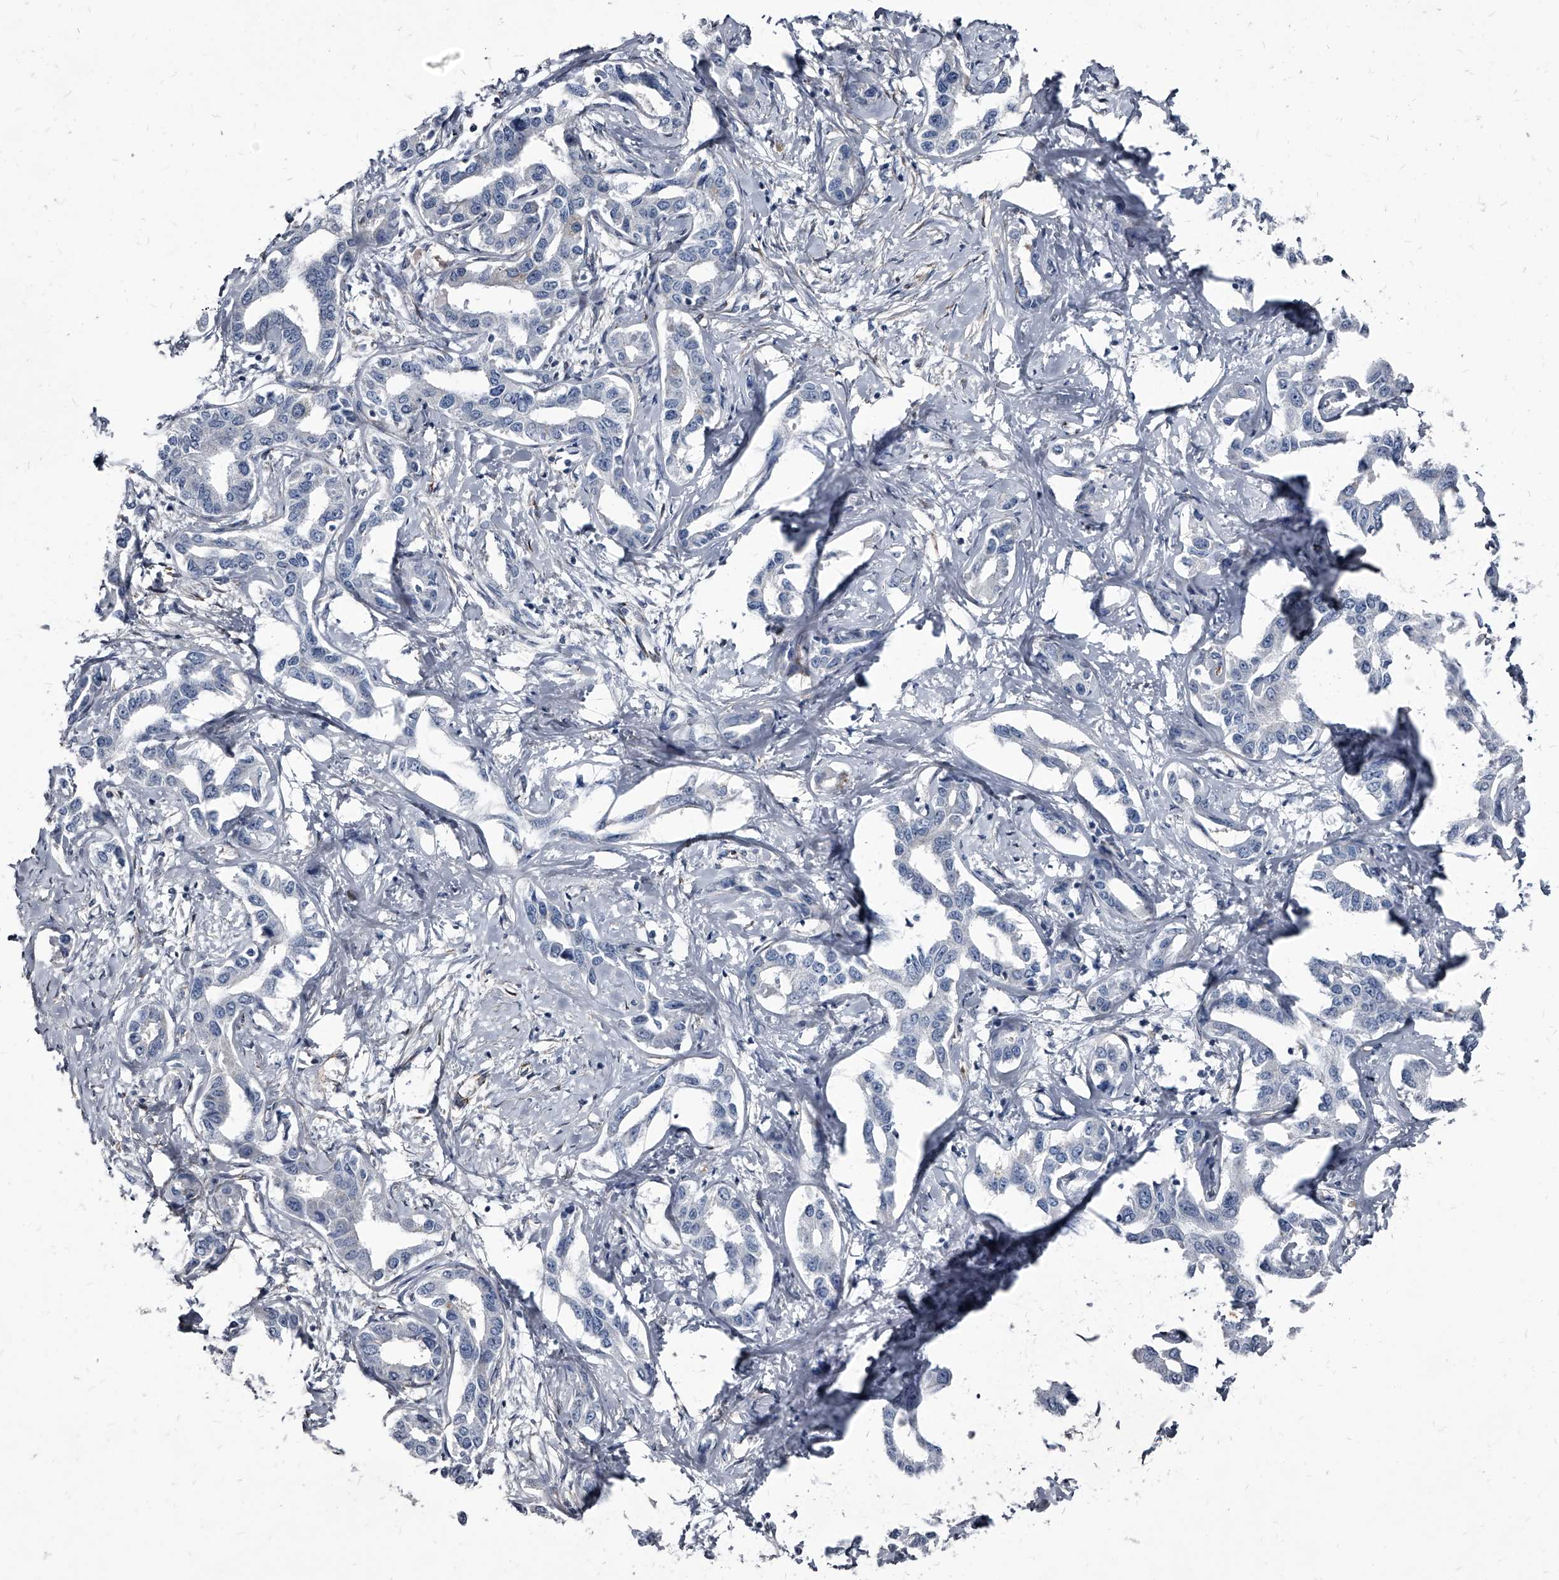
{"staining": {"intensity": "negative", "quantity": "none", "location": "none"}, "tissue": "liver cancer", "cell_type": "Tumor cells", "image_type": "cancer", "snomed": [{"axis": "morphology", "description": "Cholangiocarcinoma"}, {"axis": "topography", "description": "Liver"}], "caption": "High magnification brightfield microscopy of liver cholangiocarcinoma stained with DAB (brown) and counterstained with hematoxylin (blue): tumor cells show no significant staining.", "gene": "PGLYRP3", "patient": {"sex": "male", "age": 59}}